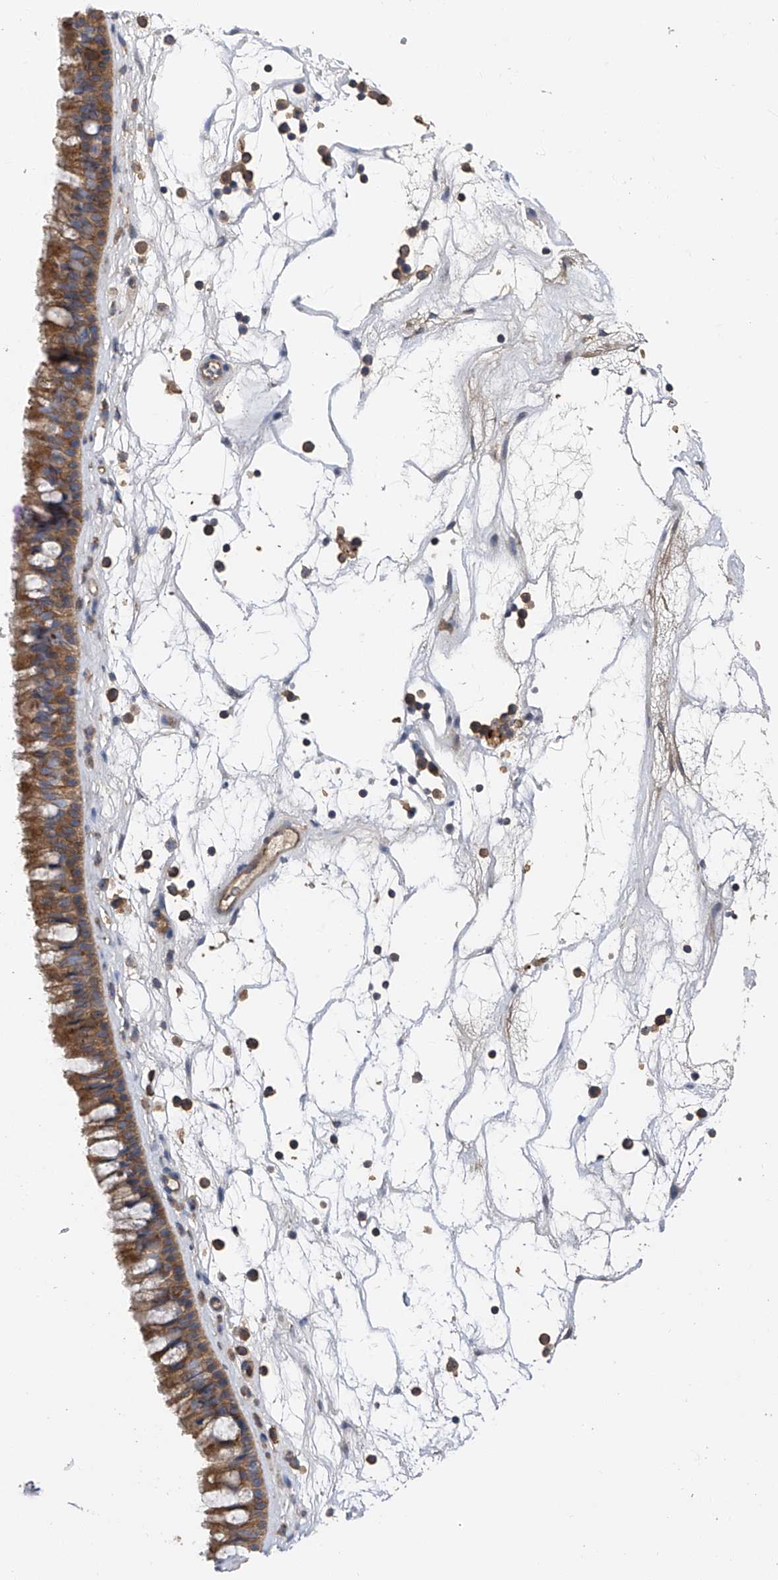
{"staining": {"intensity": "moderate", "quantity": ">75%", "location": "cytoplasmic/membranous"}, "tissue": "nasopharynx", "cell_type": "Respiratory epithelial cells", "image_type": "normal", "snomed": [{"axis": "morphology", "description": "Normal tissue, NOS"}, {"axis": "topography", "description": "Nasopharynx"}], "caption": "Immunohistochemistry (IHC) of benign nasopharynx demonstrates medium levels of moderate cytoplasmic/membranous expression in approximately >75% of respiratory epithelial cells.", "gene": "PTK2", "patient": {"sex": "male", "age": 64}}